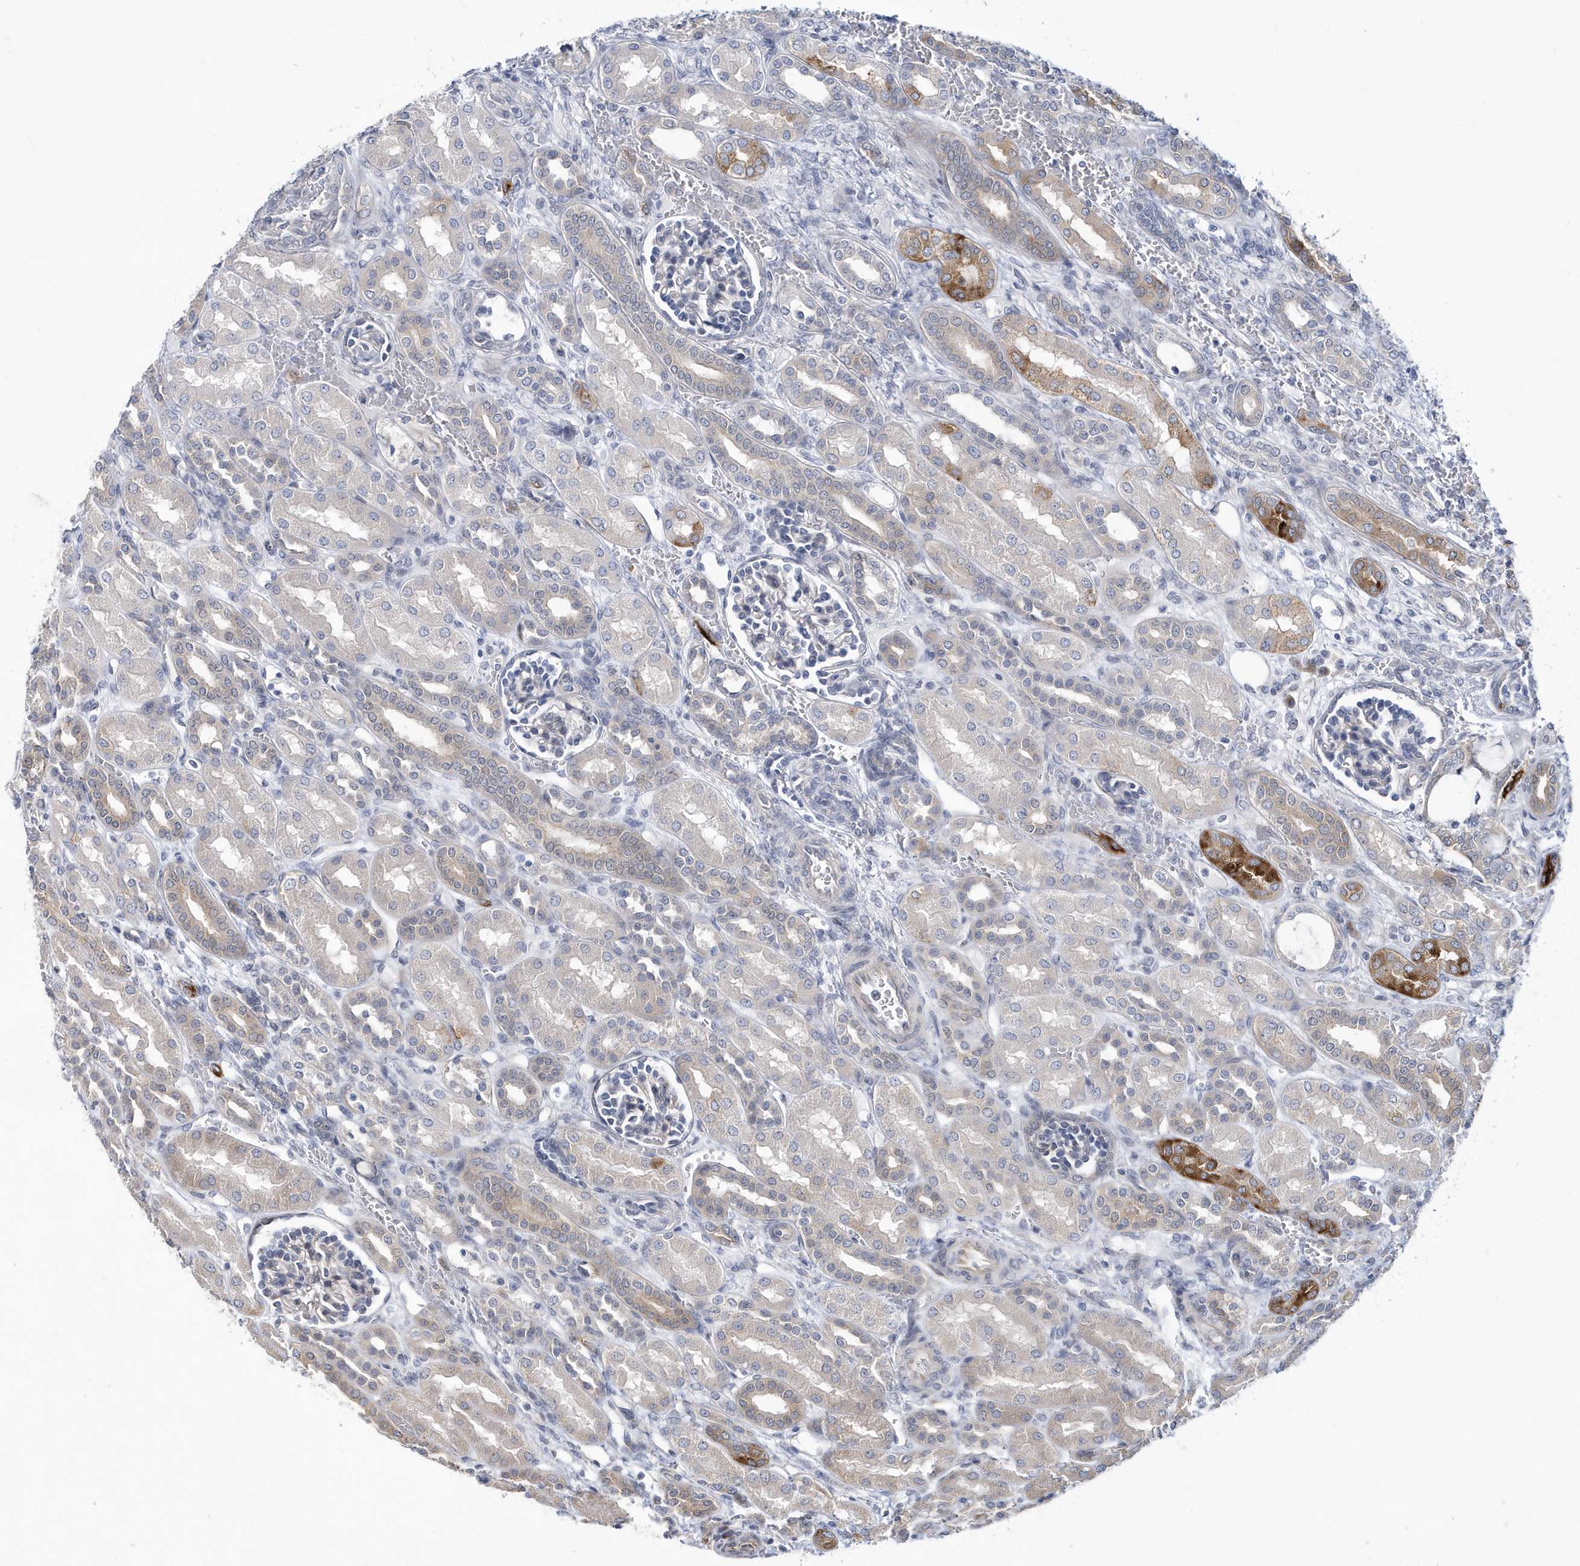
{"staining": {"intensity": "negative", "quantity": "none", "location": "none"}, "tissue": "kidney", "cell_type": "Cells in glomeruli", "image_type": "normal", "snomed": [{"axis": "morphology", "description": "Normal tissue, NOS"}, {"axis": "morphology", "description": "Neoplasm, malignant, NOS"}, {"axis": "topography", "description": "Kidney"}], "caption": "Histopathology image shows no protein expression in cells in glomeruli of benign kidney.", "gene": "ZNF654", "patient": {"sex": "female", "age": 1}}